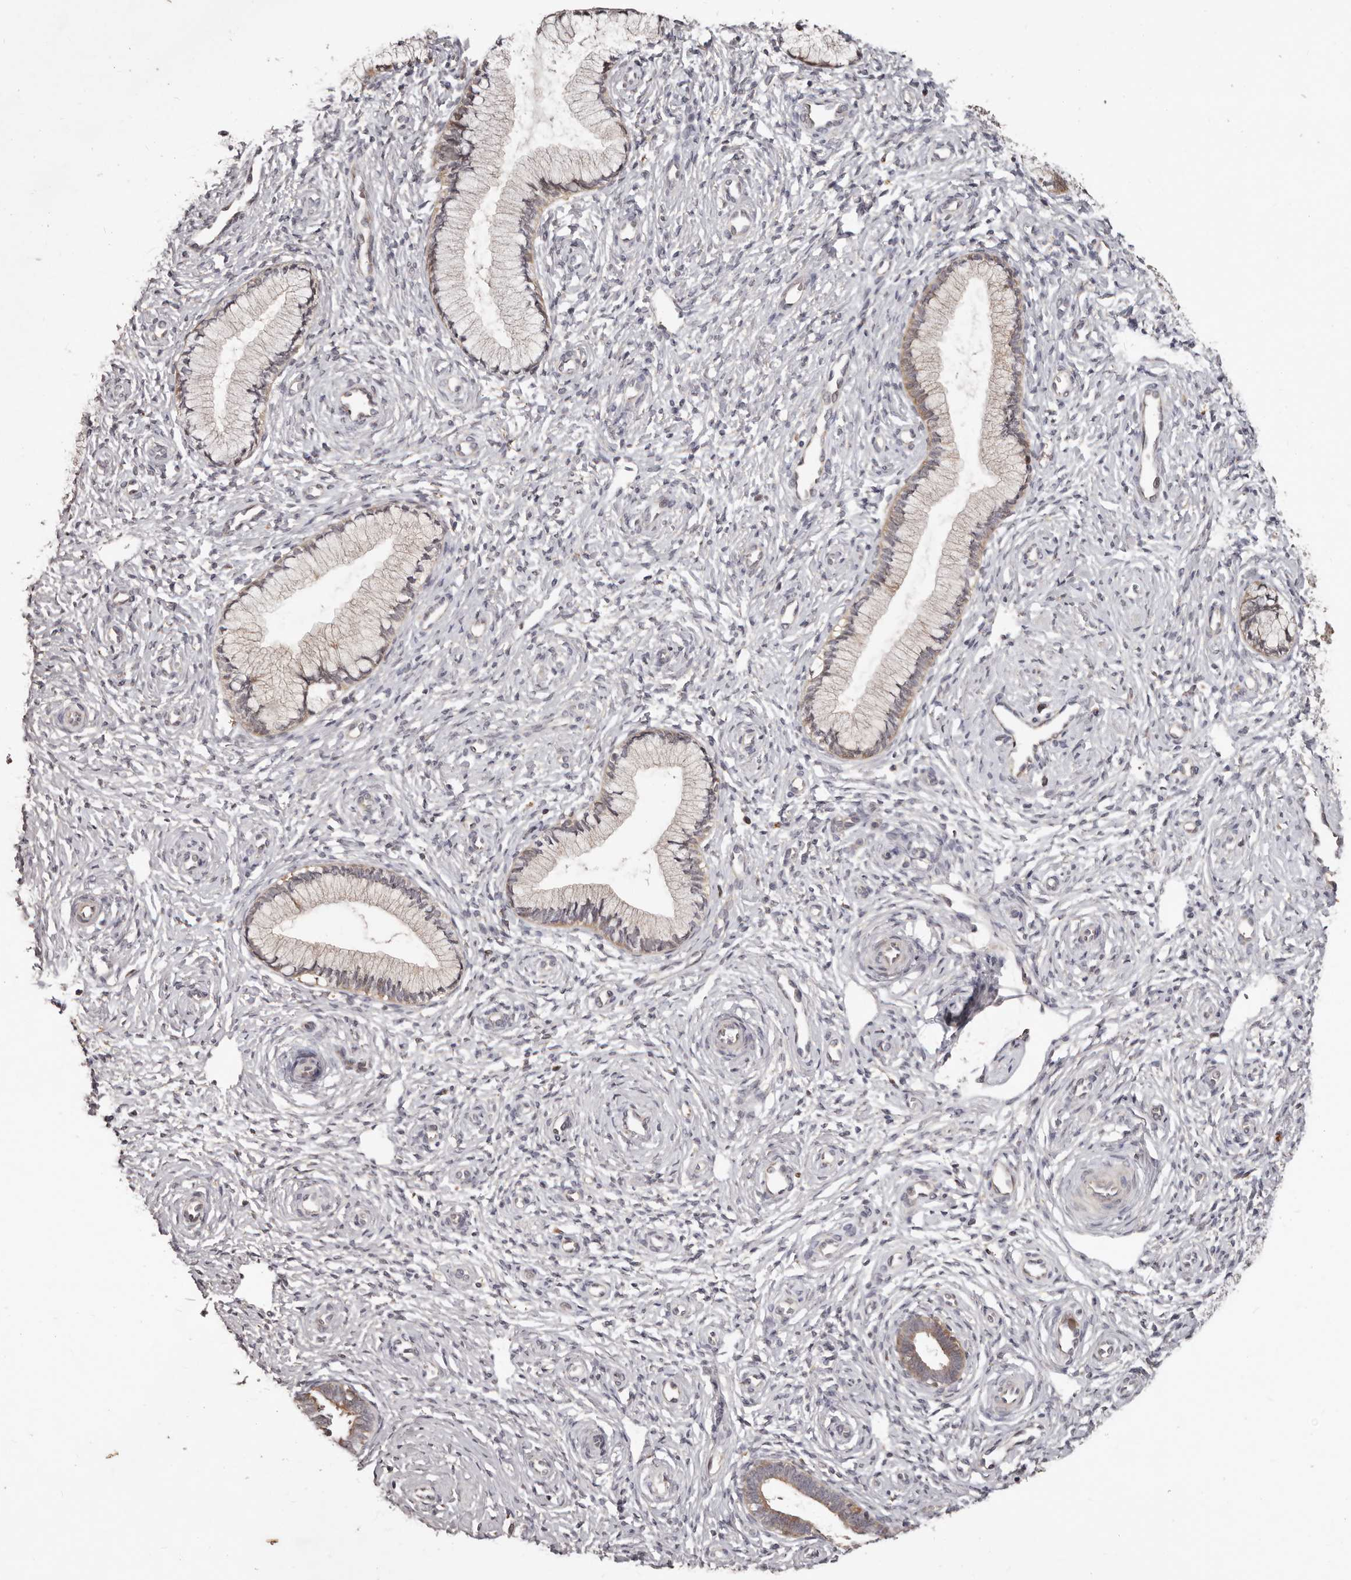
{"staining": {"intensity": "weak", "quantity": "25%-75%", "location": "cytoplasmic/membranous"}, "tissue": "cervix", "cell_type": "Glandular cells", "image_type": "normal", "snomed": [{"axis": "morphology", "description": "Normal tissue, NOS"}, {"axis": "topography", "description": "Cervix"}], "caption": "Benign cervix reveals weak cytoplasmic/membranous expression in about 25%-75% of glandular cells.", "gene": "RNF187", "patient": {"sex": "female", "age": 27}}